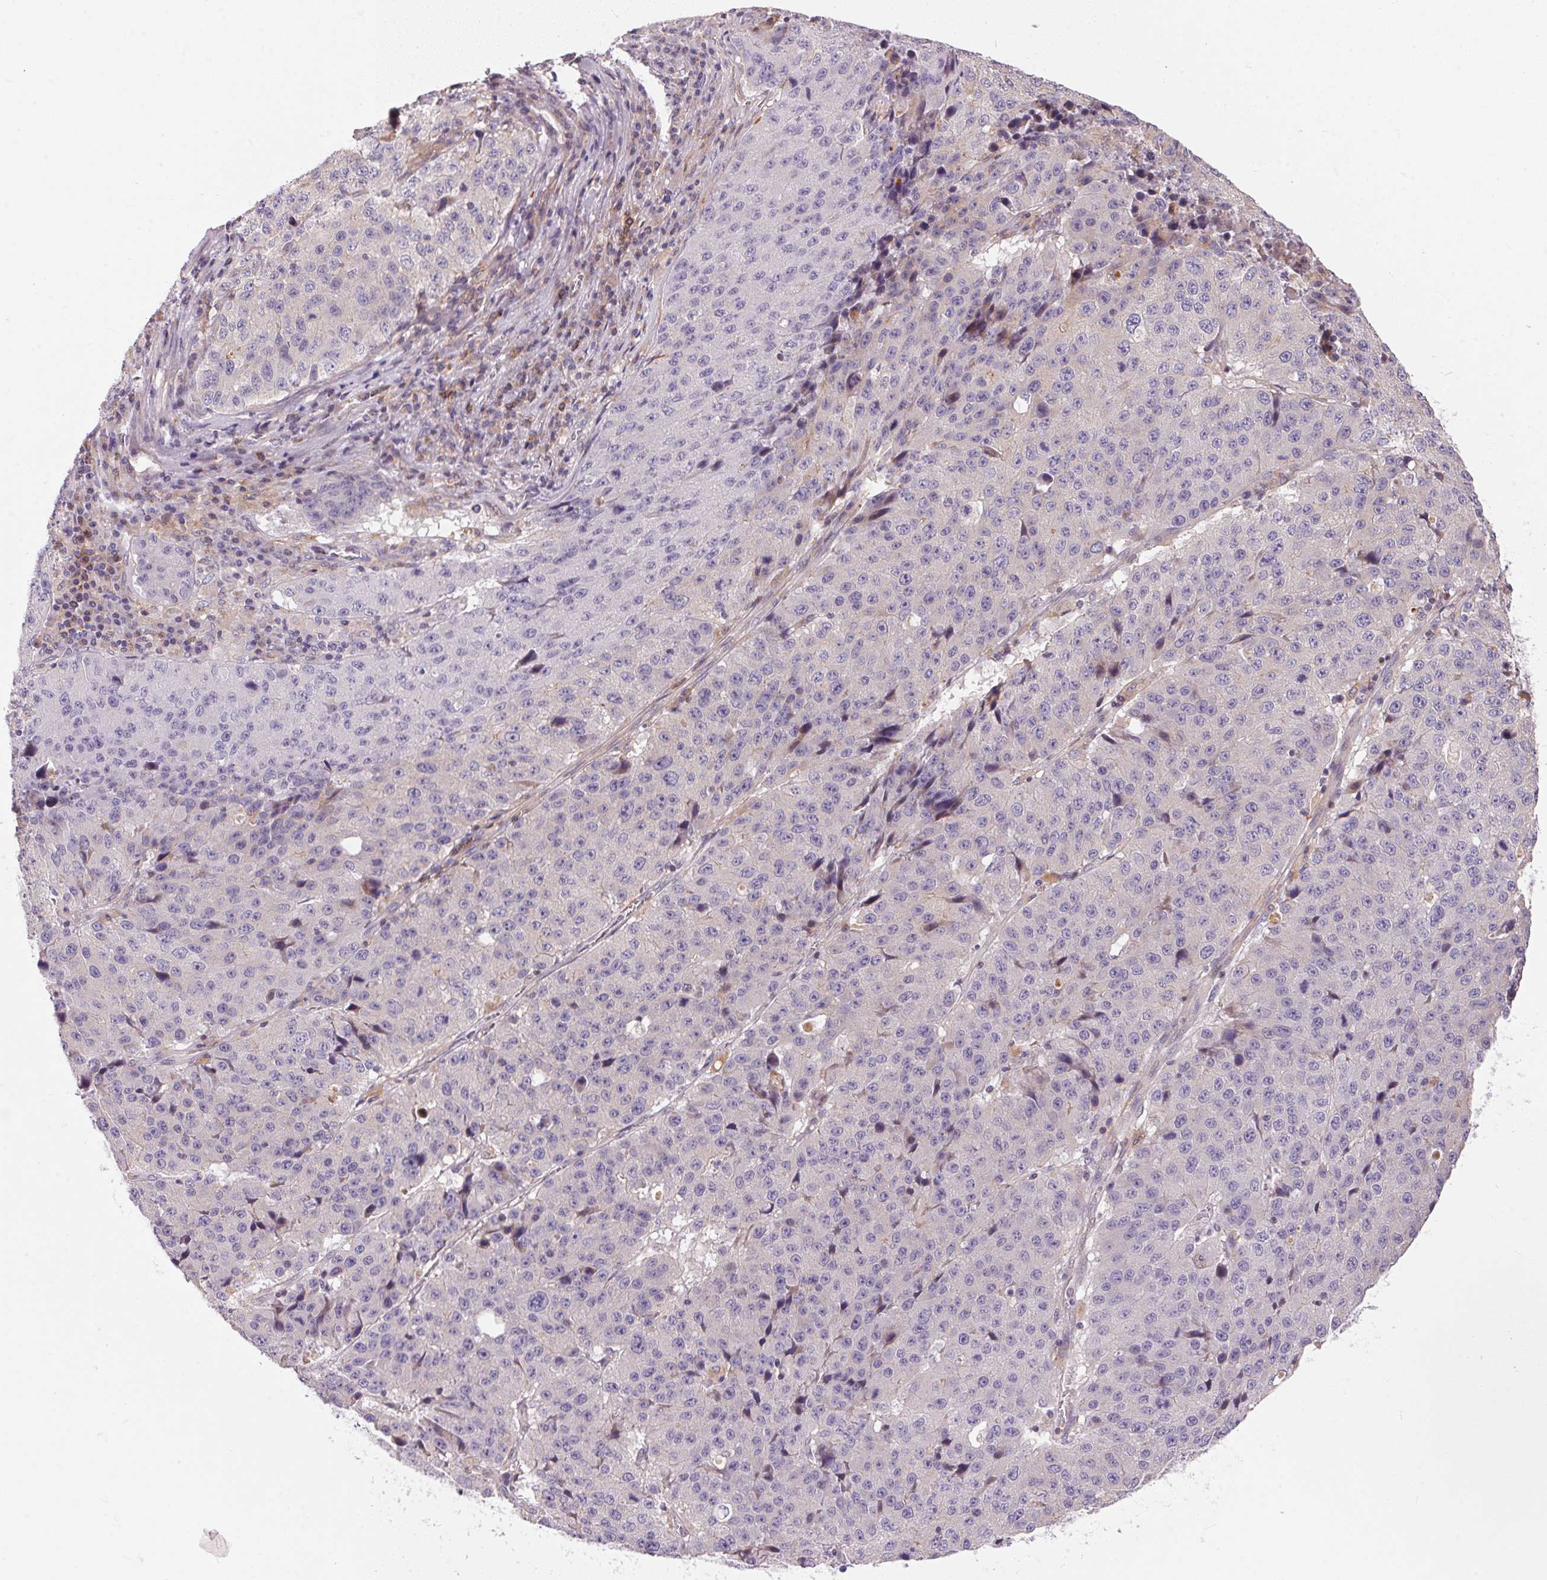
{"staining": {"intensity": "negative", "quantity": "none", "location": "none"}, "tissue": "stomach cancer", "cell_type": "Tumor cells", "image_type": "cancer", "snomed": [{"axis": "morphology", "description": "Adenocarcinoma, NOS"}, {"axis": "topography", "description": "Stomach"}], "caption": "Stomach cancer was stained to show a protein in brown. There is no significant staining in tumor cells. The staining is performed using DAB brown chromogen with nuclei counter-stained in using hematoxylin.", "gene": "UNC13B", "patient": {"sex": "male", "age": 71}}